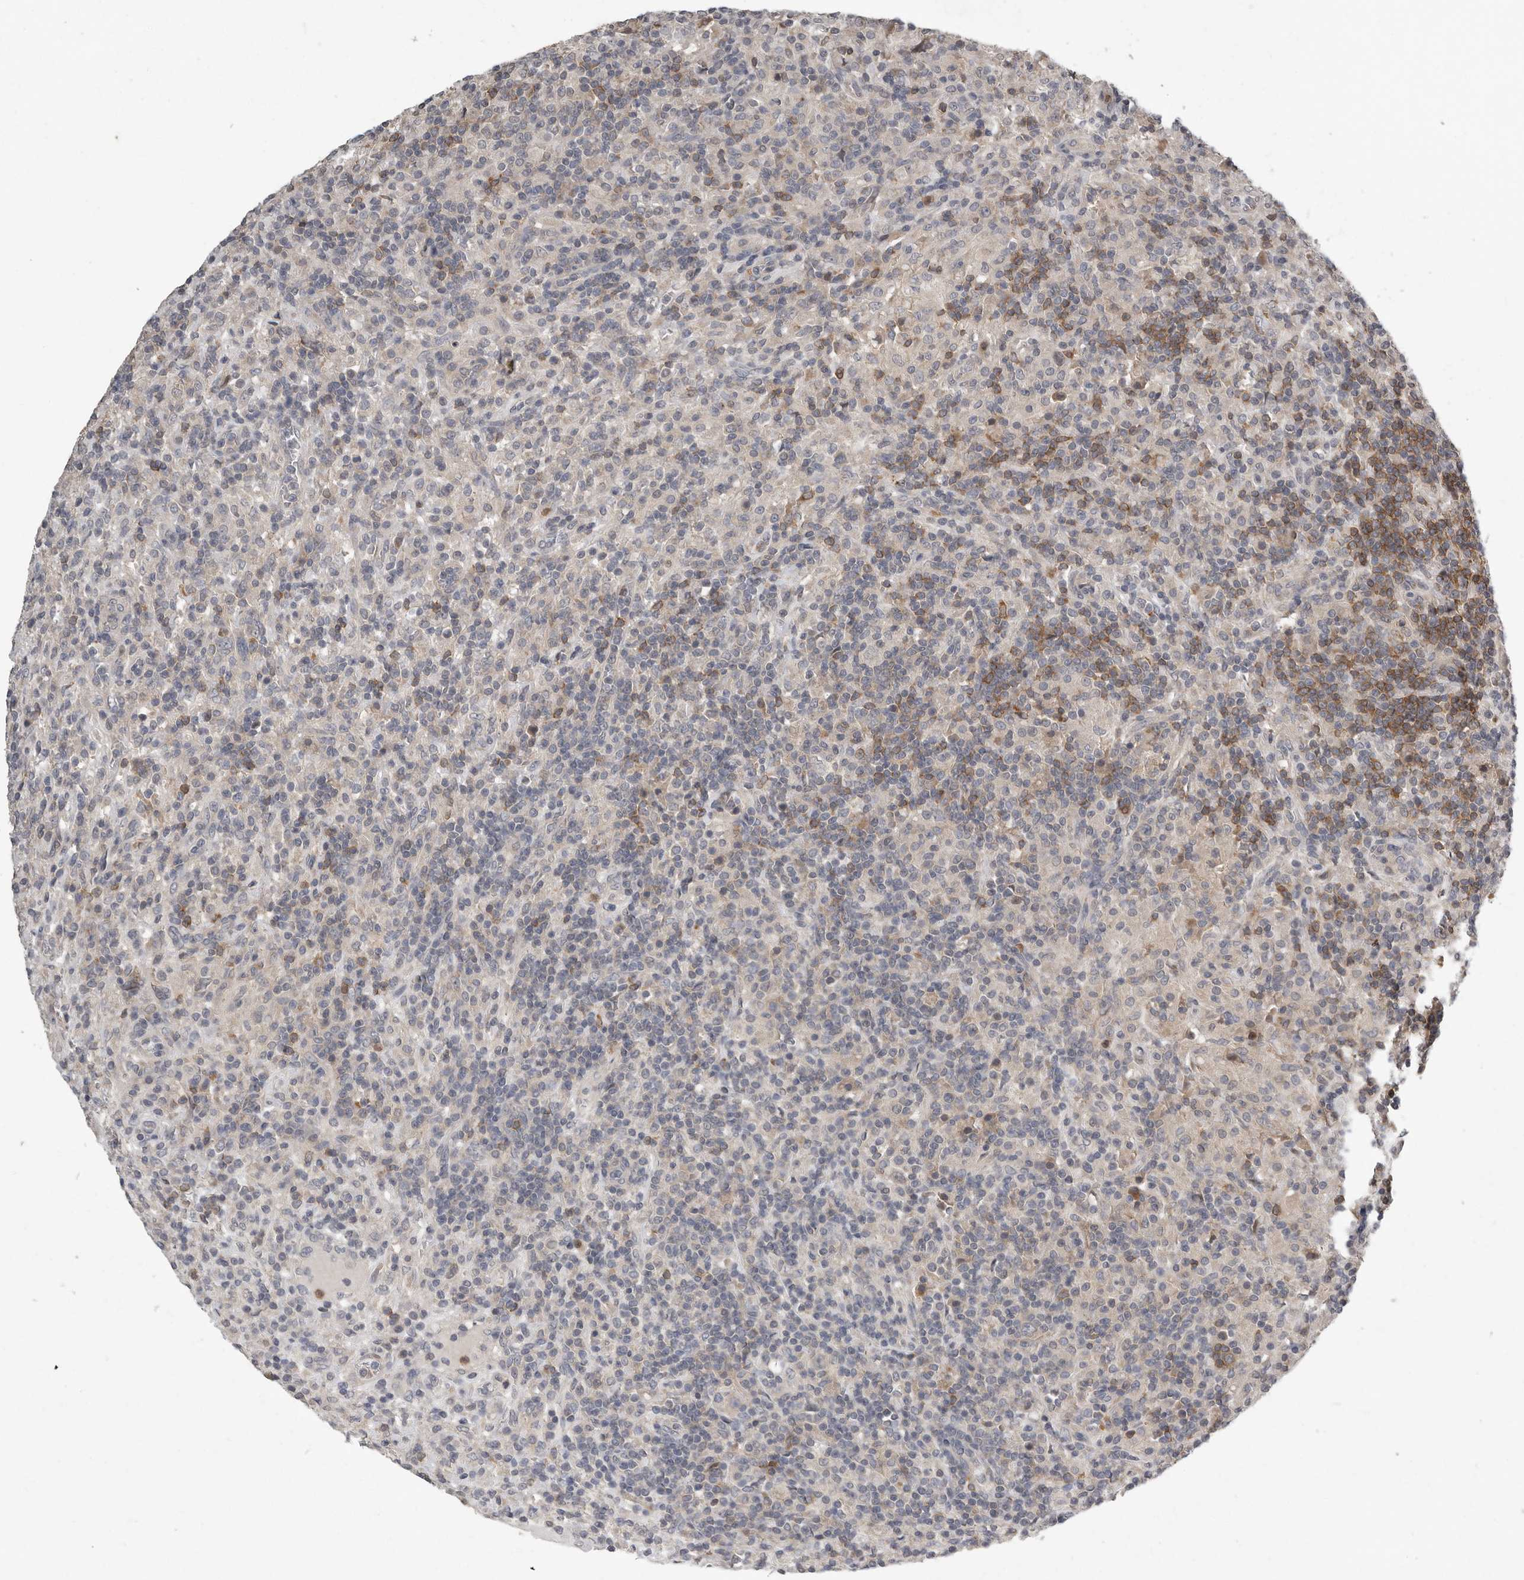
{"staining": {"intensity": "negative", "quantity": "none", "location": "none"}, "tissue": "lymphoma", "cell_type": "Tumor cells", "image_type": "cancer", "snomed": [{"axis": "morphology", "description": "Hodgkin's disease, NOS"}, {"axis": "topography", "description": "Lymph node"}], "caption": "Tumor cells show no significant staining in lymphoma.", "gene": "RALGPS2", "patient": {"sex": "male", "age": 70}}